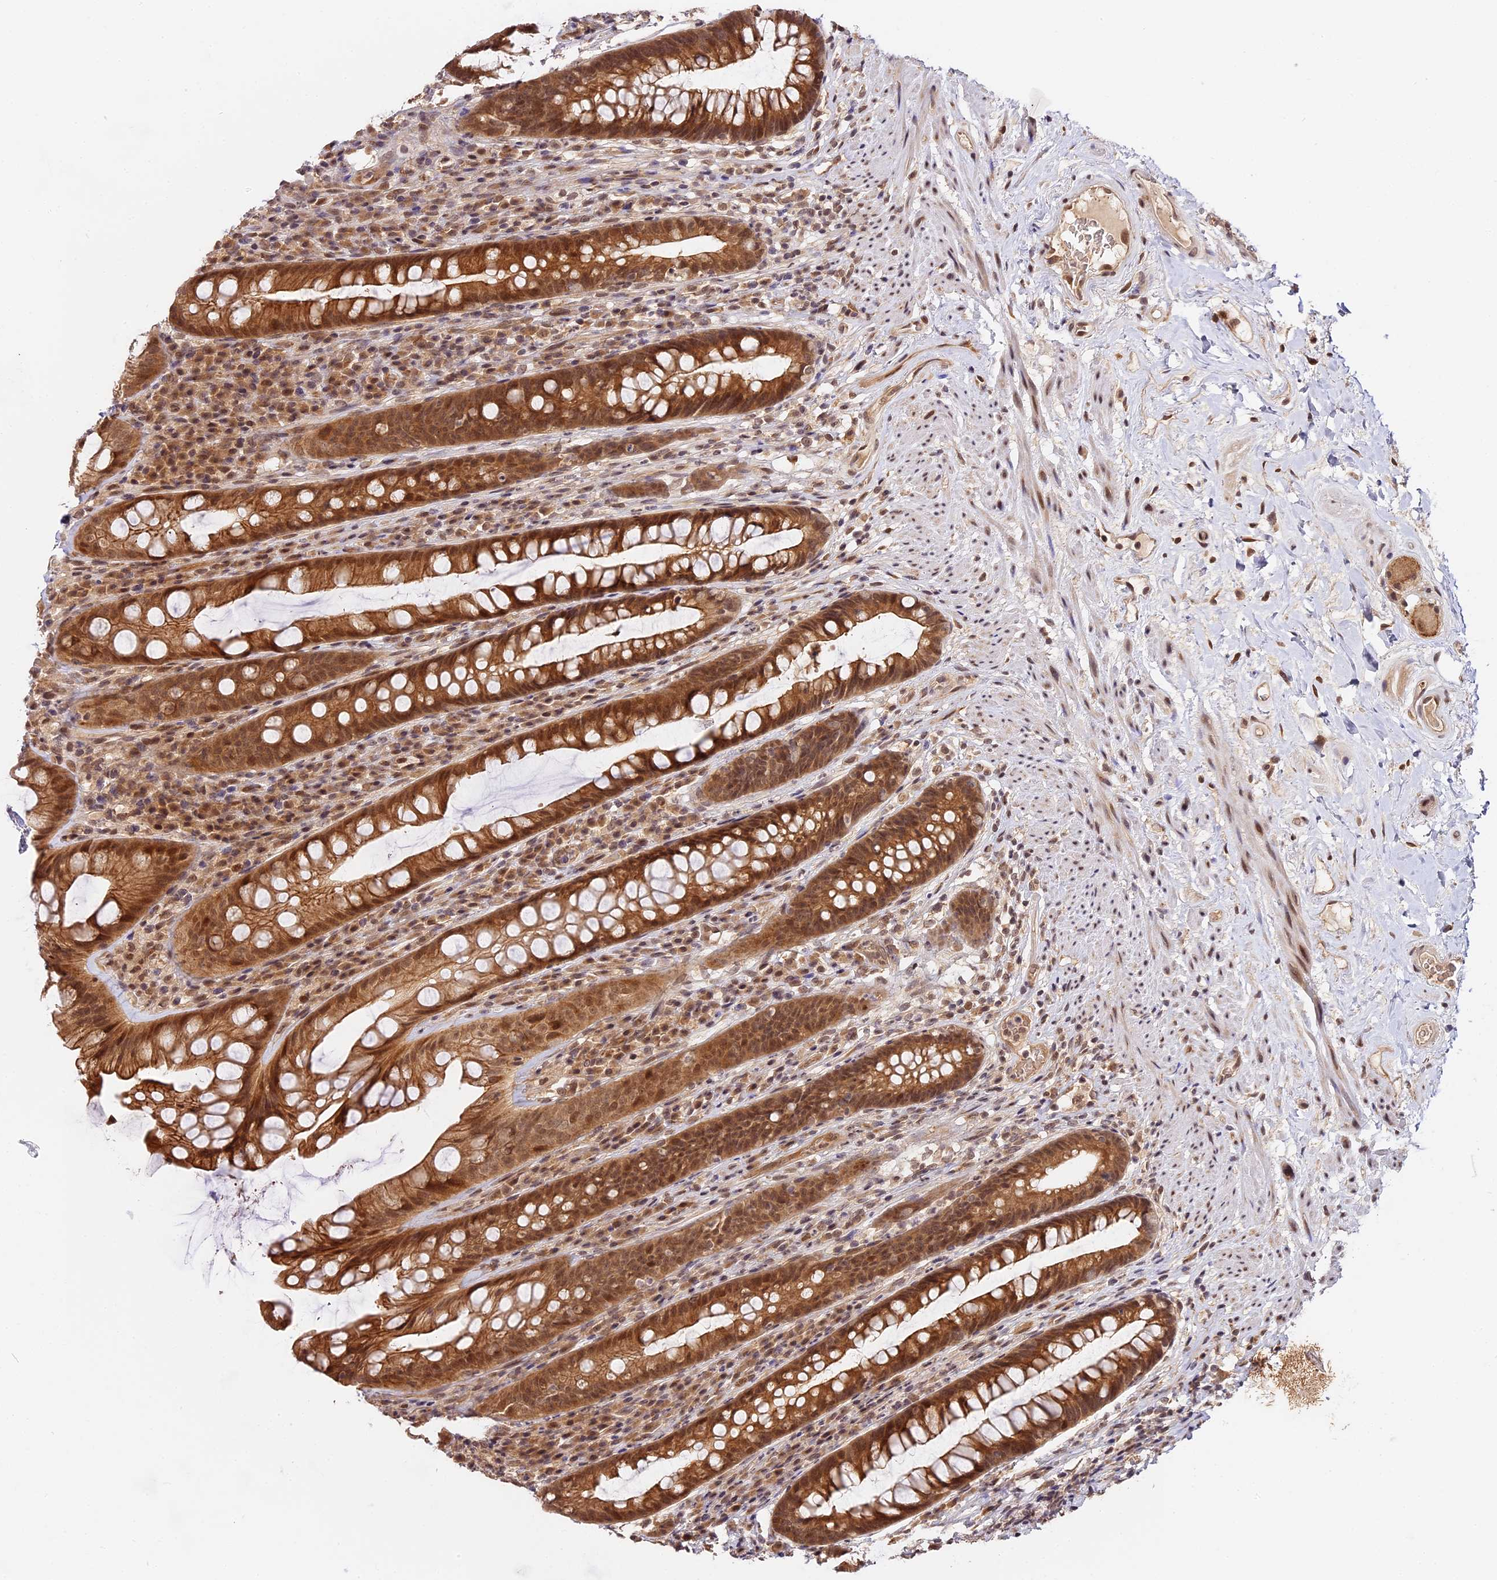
{"staining": {"intensity": "moderate", "quantity": ">75%", "location": "cytoplasmic/membranous,nuclear"}, "tissue": "rectum", "cell_type": "Glandular cells", "image_type": "normal", "snomed": [{"axis": "morphology", "description": "Normal tissue, NOS"}, {"axis": "topography", "description": "Rectum"}], "caption": "A micrograph showing moderate cytoplasmic/membranous,nuclear positivity in about >75% of glandular cells in normal rectum, as visualized by brown immunohistochemical staining.", "gene": "IMPACT", "patient": {"sex": "male", "age": 74}}